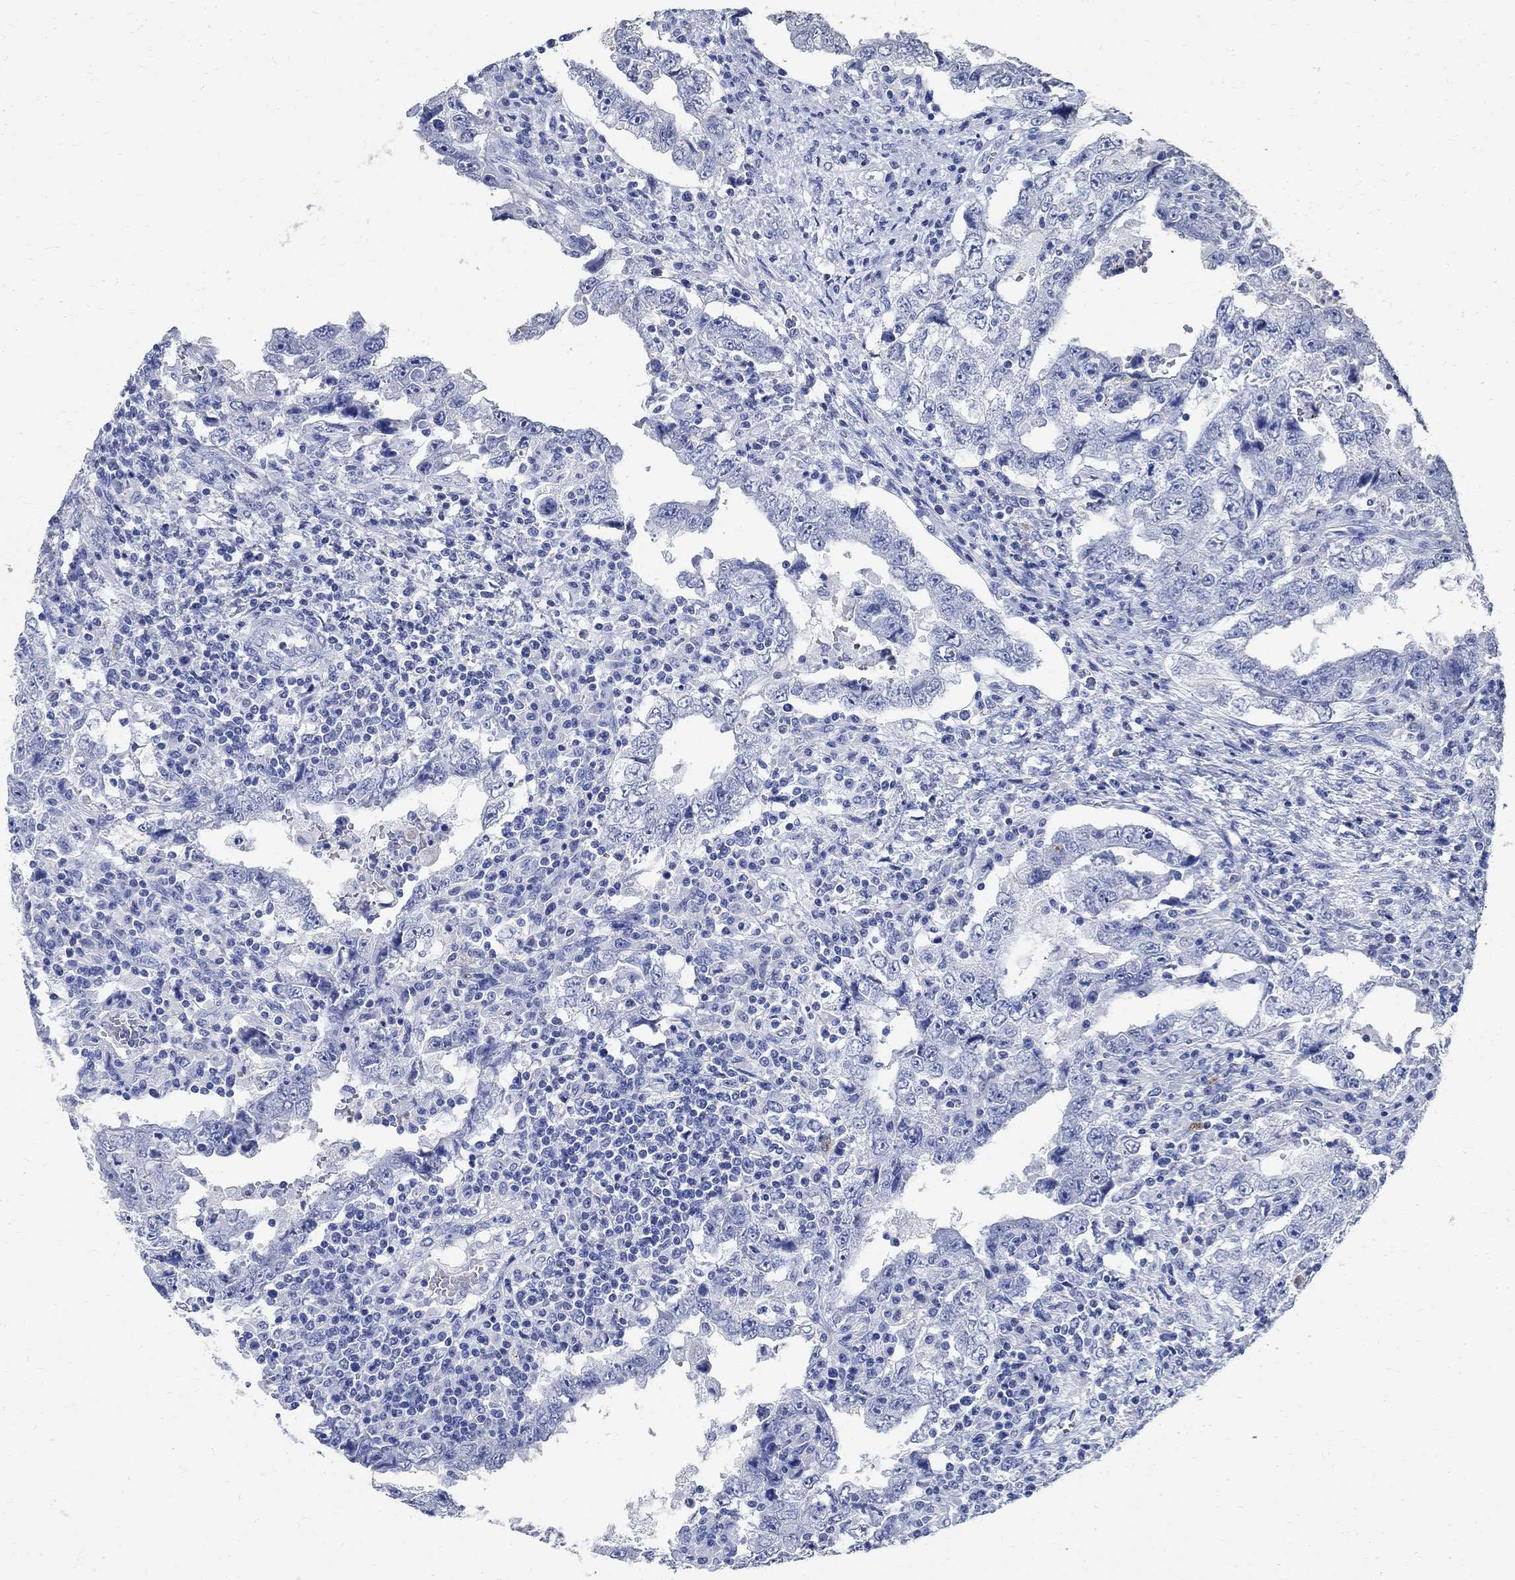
{"staining": {"intensity": "negative", "quantity": "none", "location": "none"}, "tissue": "testis cancer", "cell_type": "Tumor cells", "image_type": "cancer", "snomed": [{"axis": "morphology", "description": "Carcinoma, Embryonal, NOS"}, {"axis": "topography", "description": "Testis"}], "caption": "High power microscopy image of an IHC histopathology image of embryonal carcinoma (testis), revealing no significant positivity in tumor cells. The staining was performed using DAB to visualize the protein expression in brown, while the nuclei were stained in blue with hematoxylin (Magnification: 20x).", "gene": "TMEM221", "patient": {"sex": "male", "age": 26}}